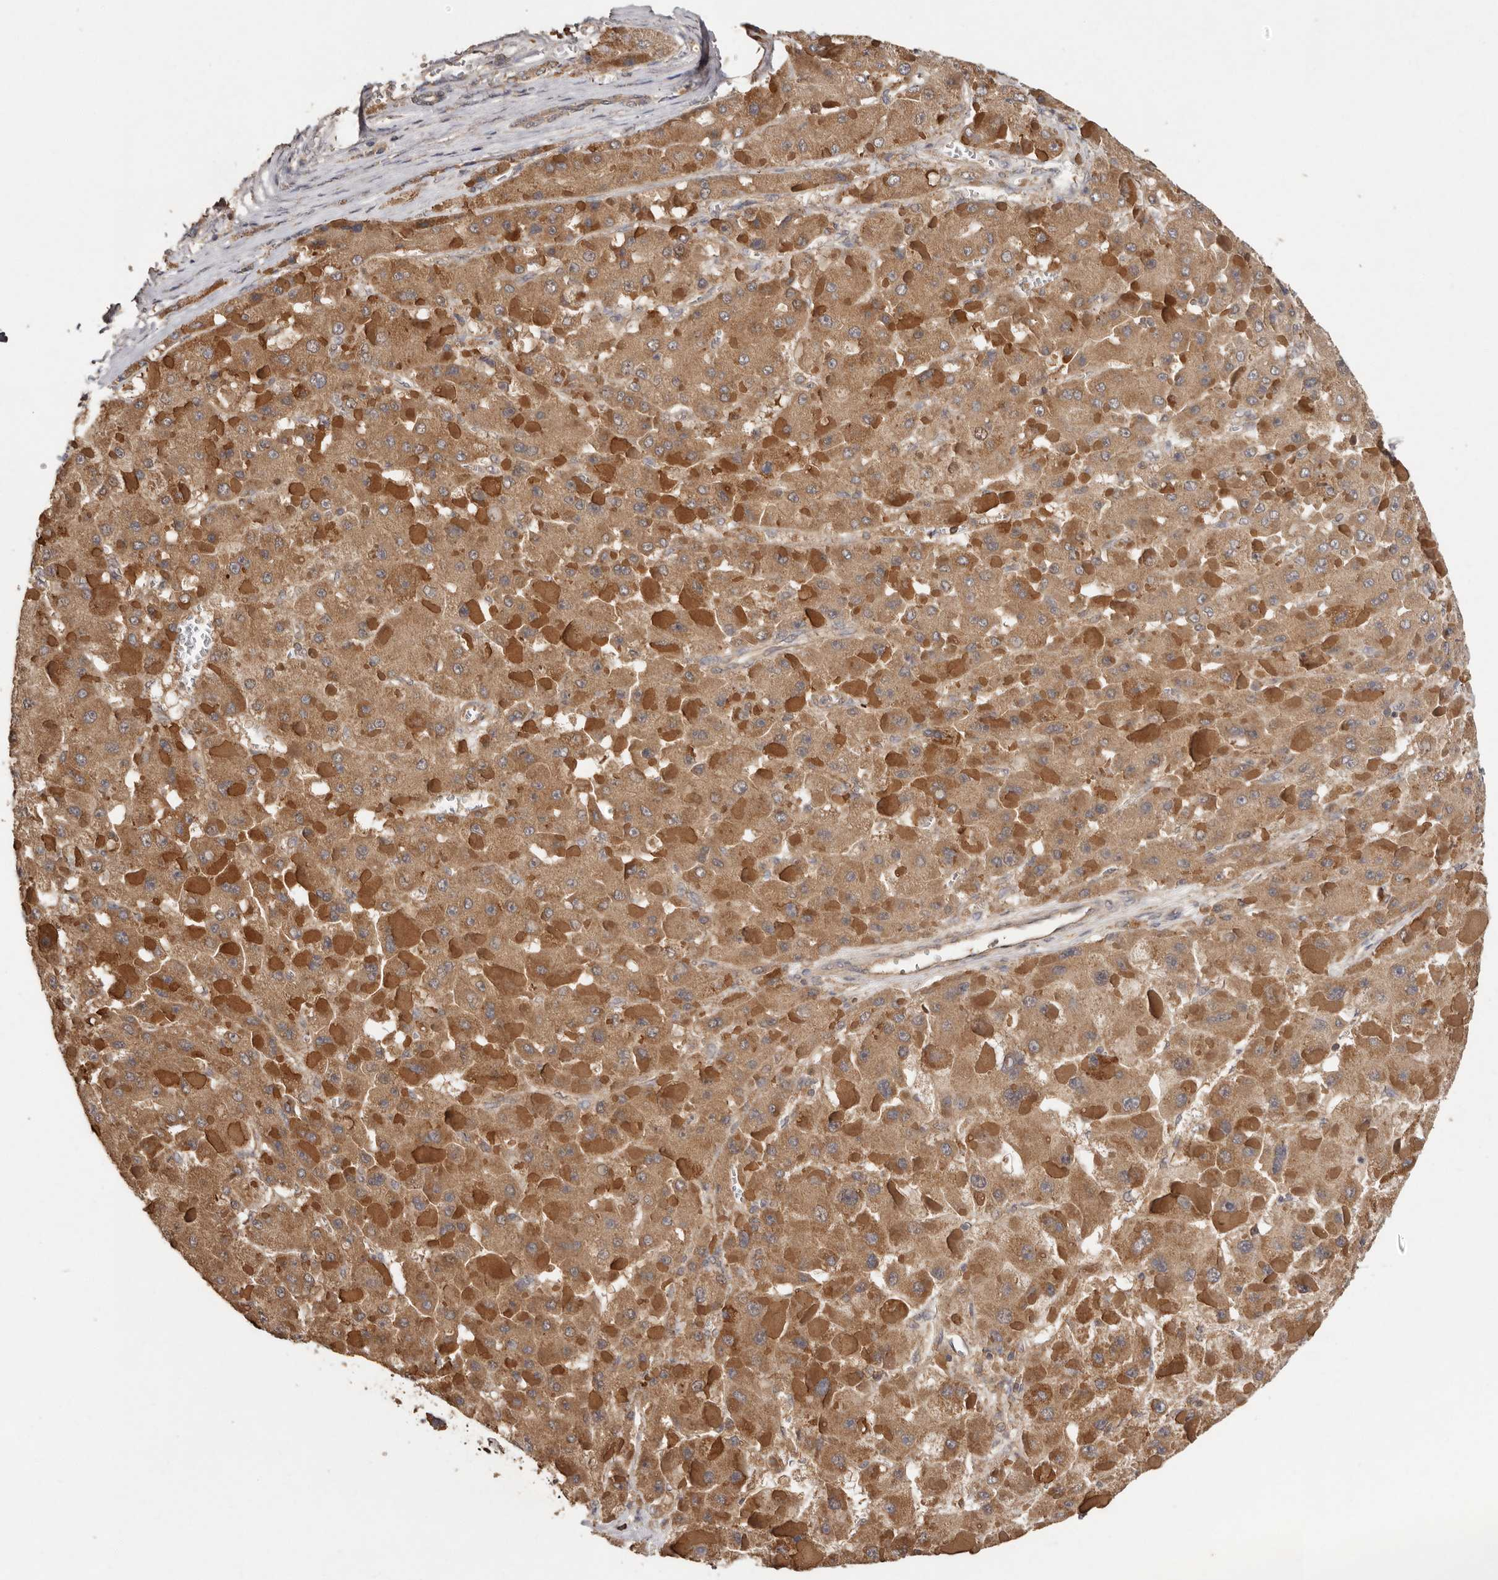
{"staining": {"intensity": "moderate", "quantity": ">75%", "location": "cytoplasmic/membranous"}, "tissue": "liver cancer", "cell_type": "Tumor cells", "image_type": "cancer", "snomed": [{"axis": "morphology", "description": "Carcinoma, Hepatocellular, NOS"}, {"axis": "topography", "description": "Liver"}], "caption": "Immunohistochemical staining of human liver cancer displays medium levels of moderate cytoplasmic/membranous protein staining in approximately >75% of tumor cells.", "gene": "RWDD1", "patient": {"sex": "female", "age": 73}}